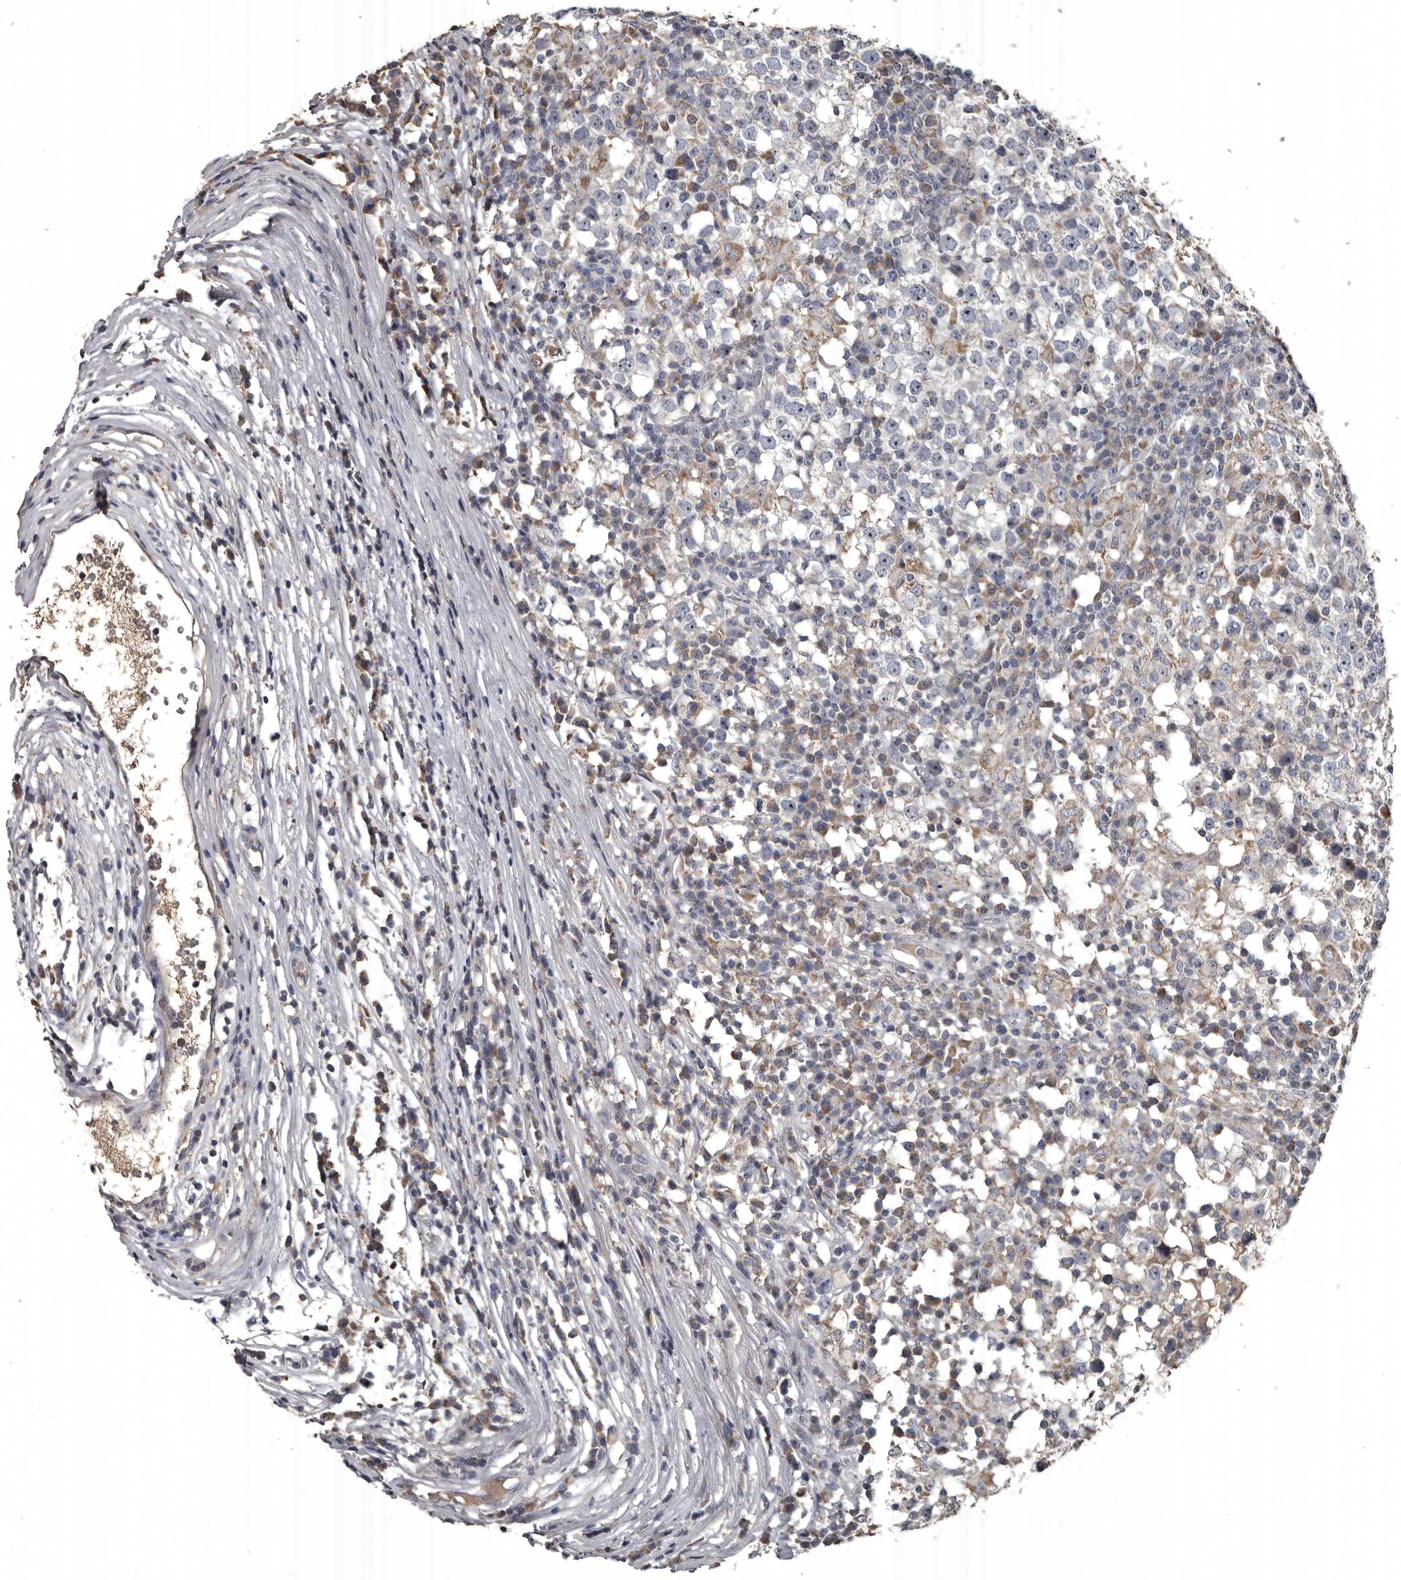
{"staining": {"intensity": "negative", "quantity": "none", "location": "none"}, "tissue": "testis cancer", "cell_type": "Tumor cells", "image_type": "cancer", "snomed": [{"axis": "morphology", "description": "Seminoma, NOS"}, {"axis": "topography", "description": "Testis"}], "caption": "This is an immunohistochemistry image of human testis cancer (seminoma). There is no expression in tumor cells.", "gene": "GREB1", "patient": {"sex": "male", "age": 65}}